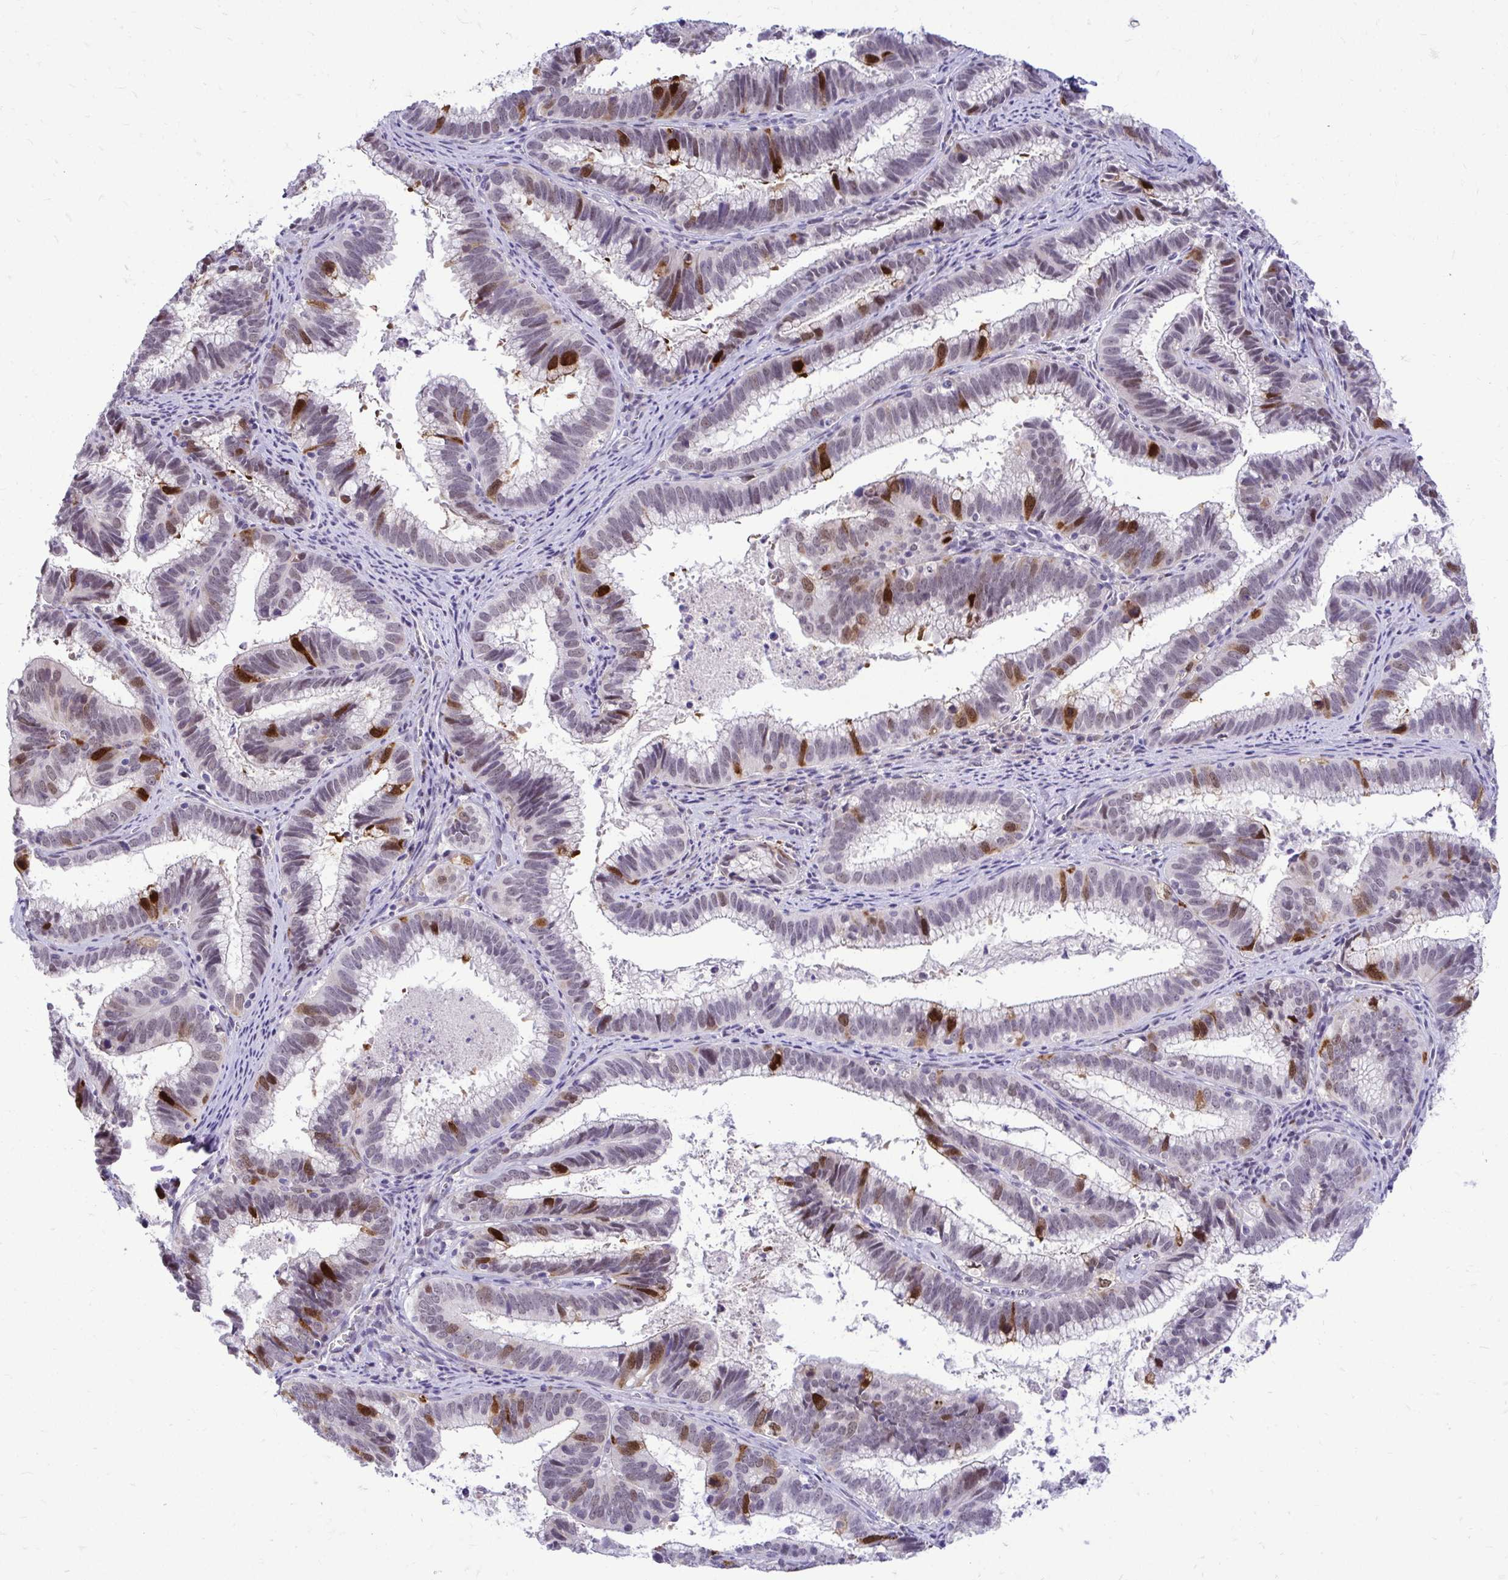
{"staining": {"intensity": "strong", "quantity": "<25%", "location": "cytoplasmic/membranous,nuclear"}, "tissue": "cervical cancer", "cell_type": "Tumor cells", "image_type": "cancer", "snomed": [{"axis": "morphology", "description": "Adenocarcinoma, NOS"}, {"axis": "topography", "description": "Cervix"}], "caption": "Immunohistochemical staining of cervical adenocarcinoma shows medium levels of strong cytoplasmic/membranous and nuclear protein positivity in about <25% of tumor cells.", "gene": "CDC20", "patient": {"sex": "female", "age": 61}}